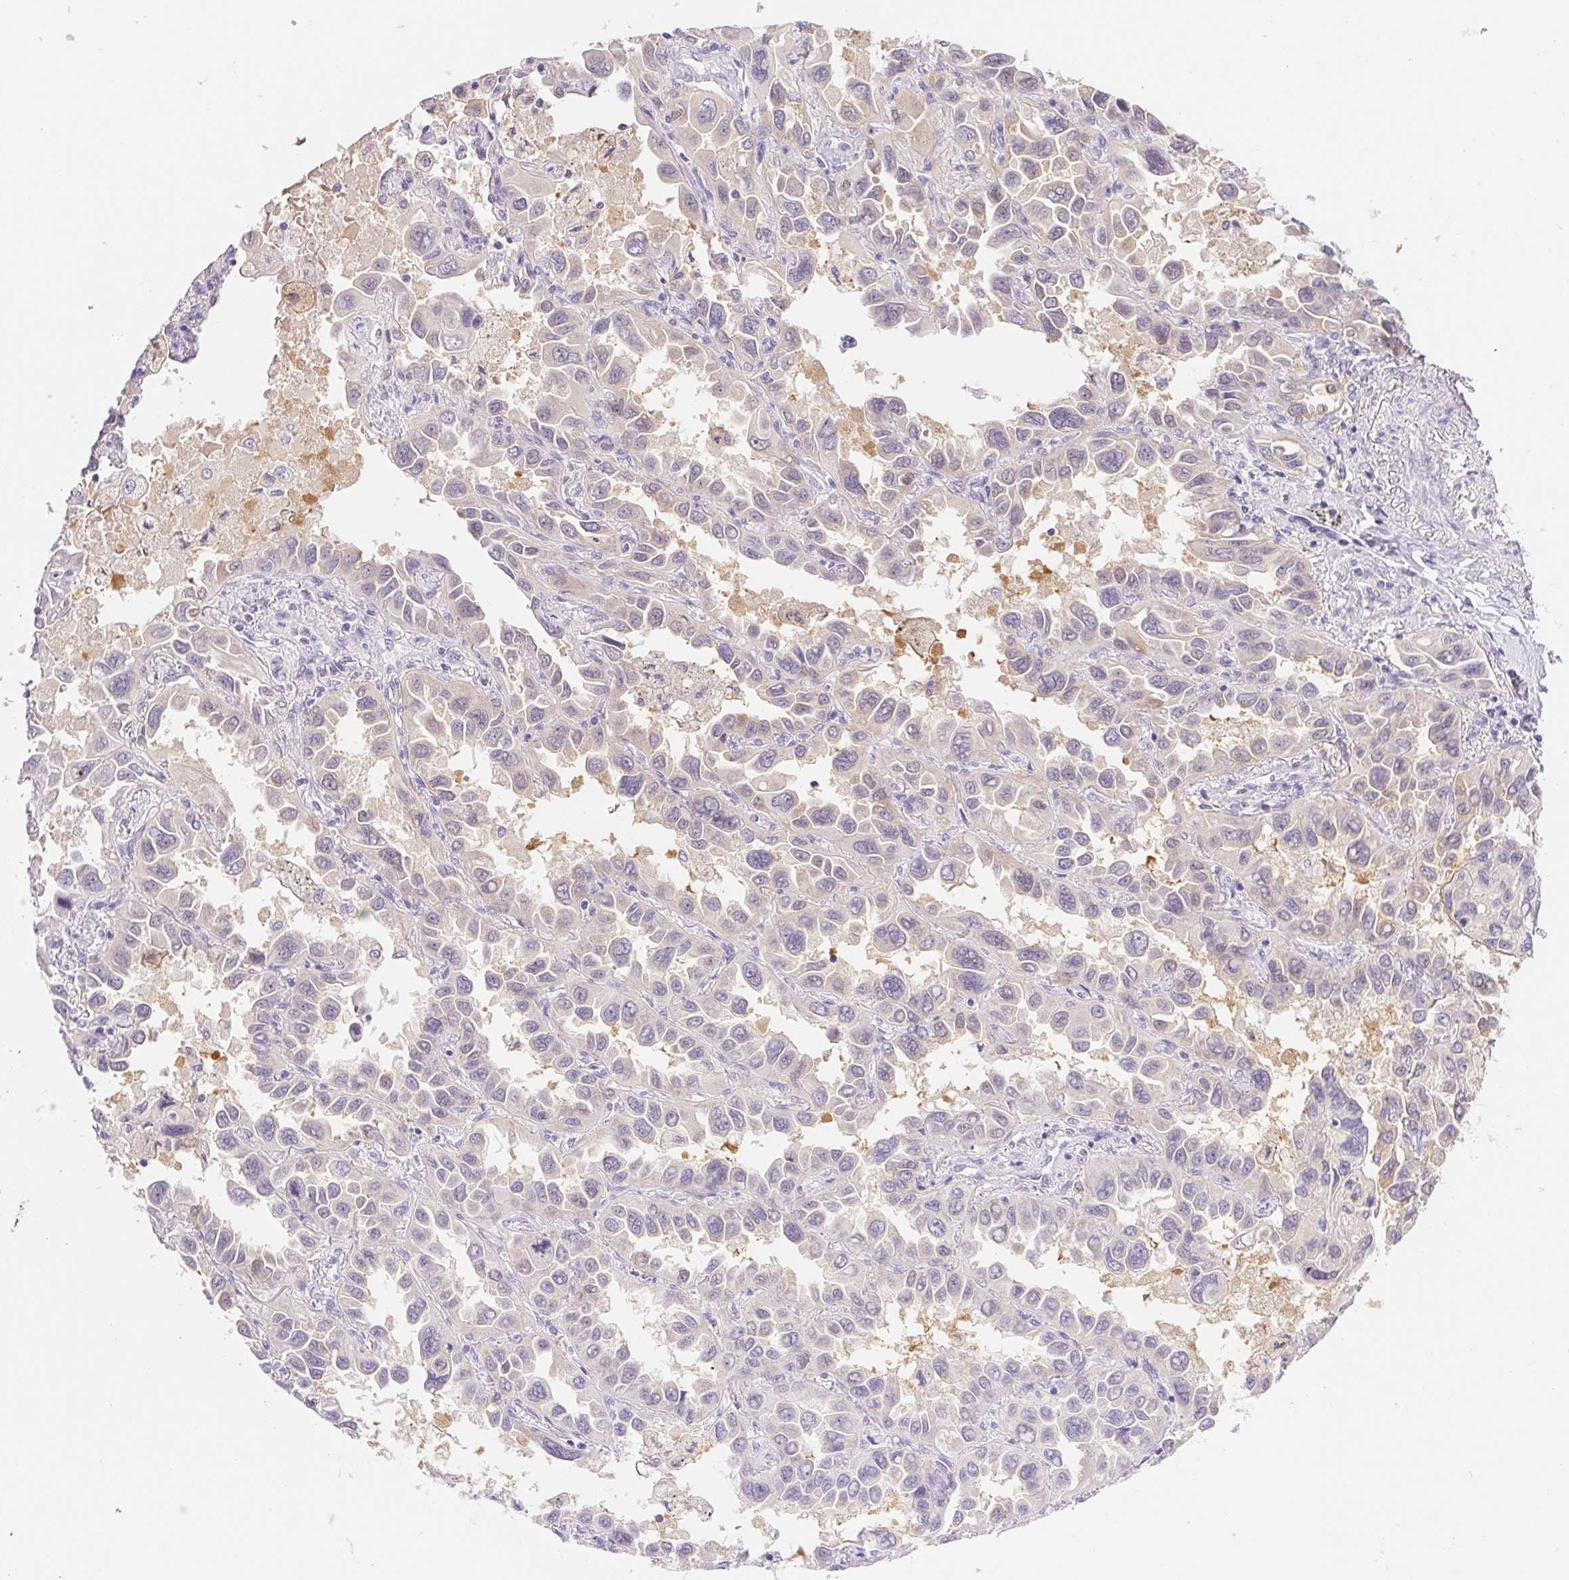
{"staining": {"intensity": "negative", "quantity": "none", "location": "none"}, "tissue": "lung cancer", "cell_type": "Tumor cells", "image_type": "cancer", "snomed": [{"axis": "morphology", "description": "Adenocarcinoma, NOS"}, {"axis": "topography", "description": "Lung"}], "caption": "This micrograph is of lung cancer (adenocarcinoma) stained with IHC to label a protein in brown with the nuclei are counter-stained blue. There is no positivity in tumor cells.", "gene": "DYNC2LI1", "patient": {"sex": "male", "age": 64}}